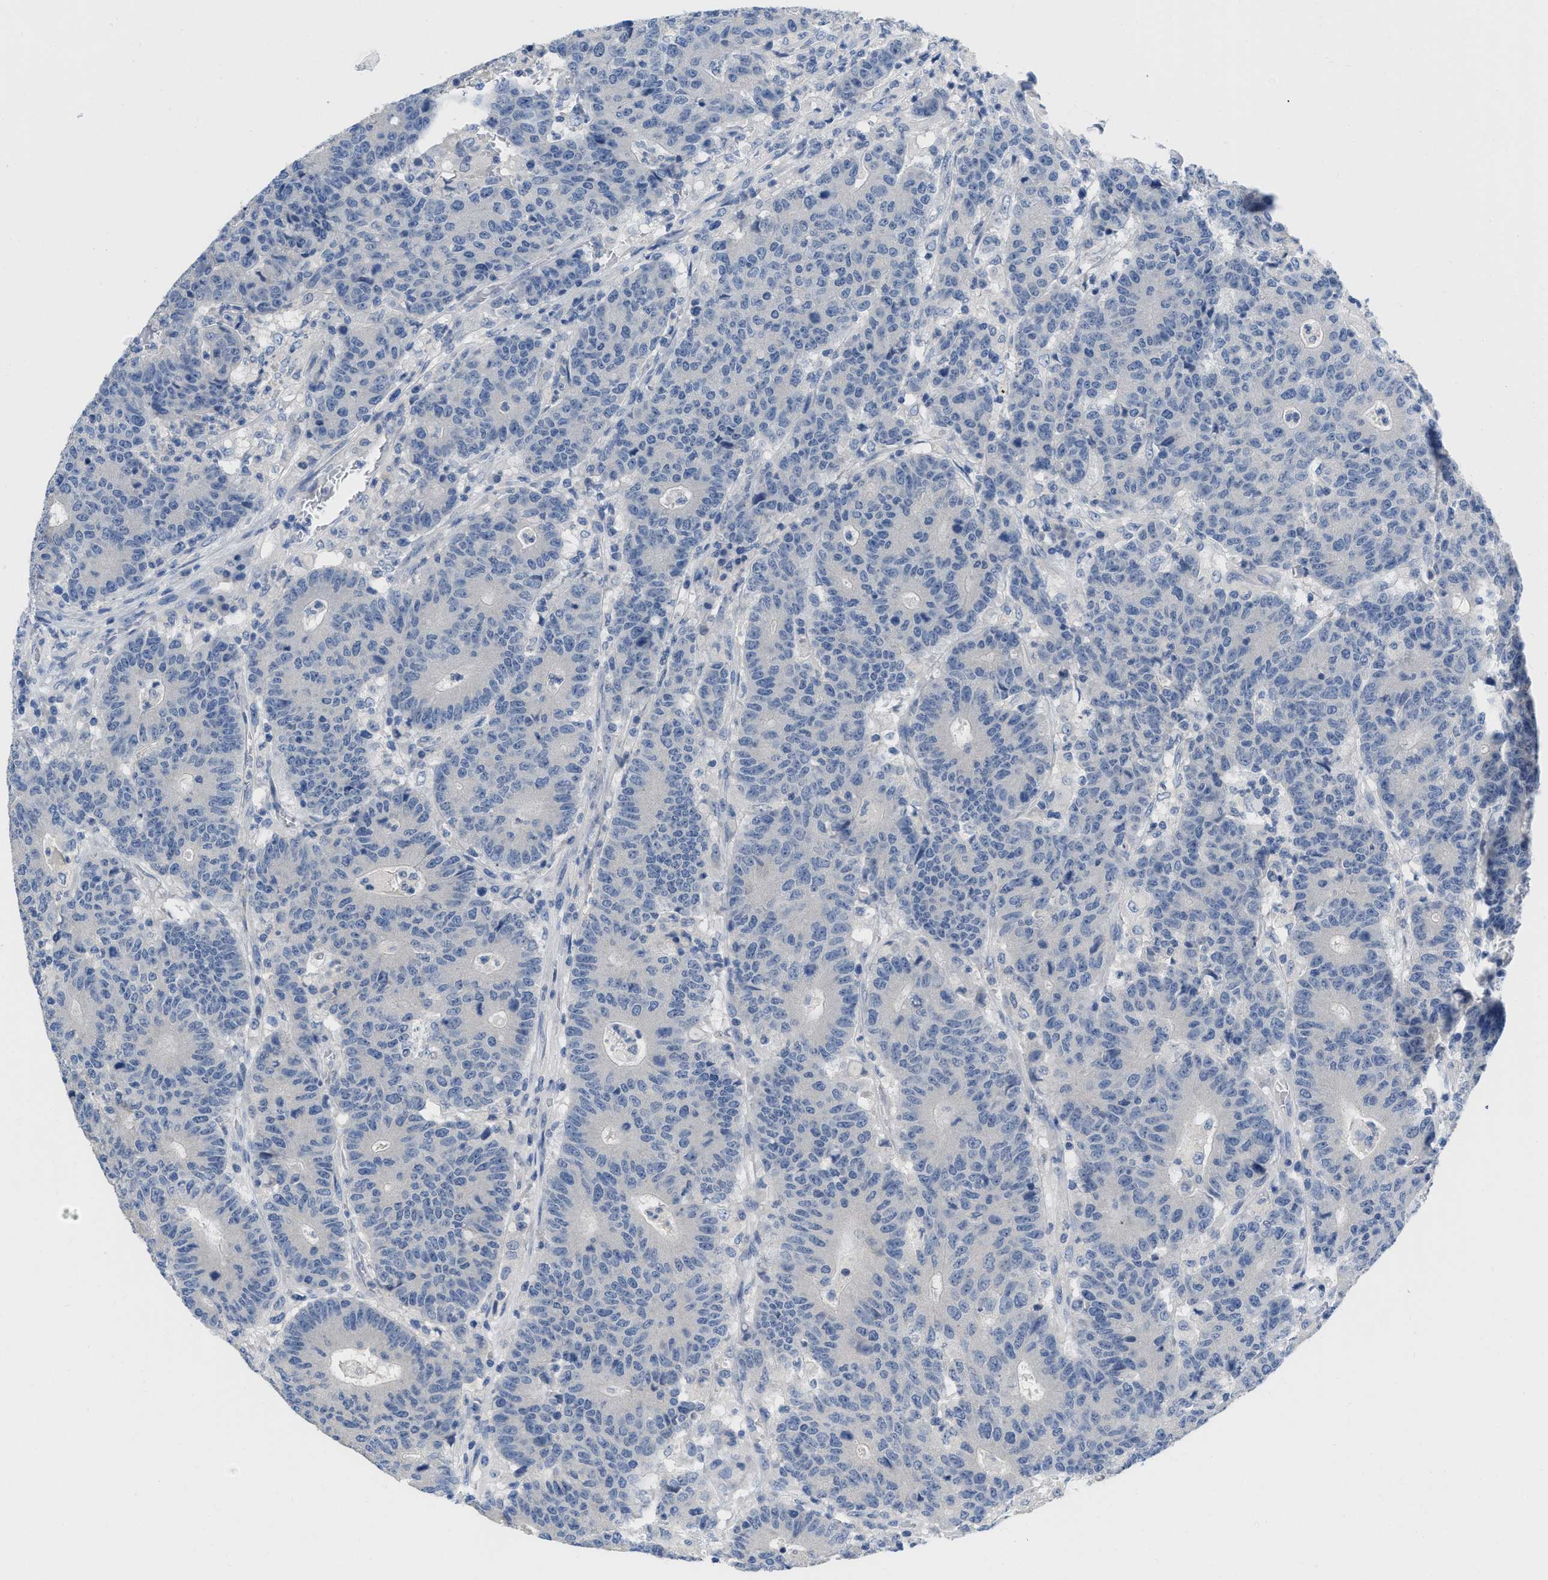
{"staining": {"intensity": "negative", "quantity": "none", "location": "none"}, "tissue": "colorectal cancer", "cell_type": "Tumor cells", "image_type": "cancer", "snomed": [{"axis": "morphology", "description": "Normal tissue, NOS"}, {"axis": "morphology", "description": "Adenocarcinoma, NOS"}, {"axis": "topography", "description": "Colon"}], "caption": "Colorectal adenocarcinoma was stained to show a protein in brown. There is no significant positivity in tumor cells.", "gene": "PYY", "patient": {"sex": "female", "age": 75}}